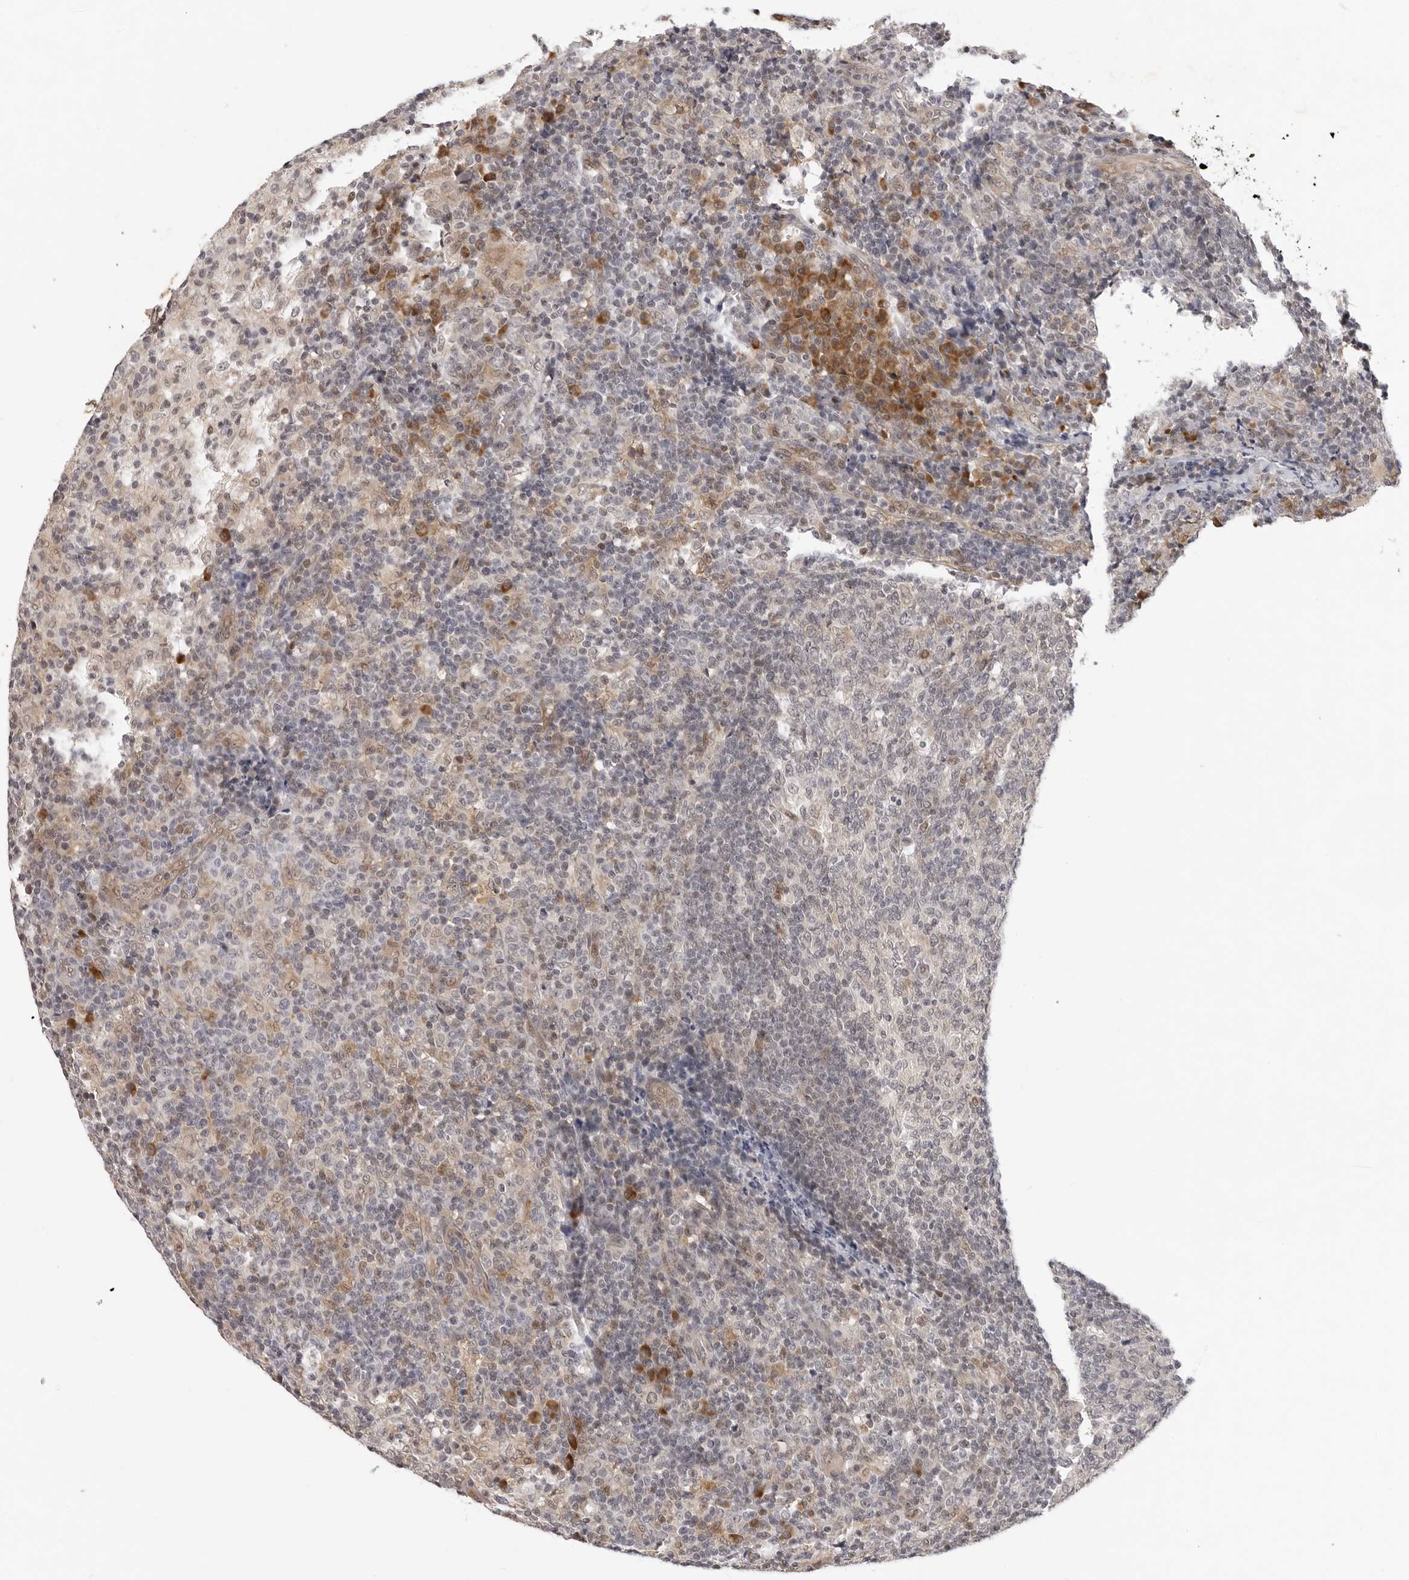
{"staining": {"intensity": "moderate", "quantity": "<25%", "location": "cytoplasmic/membranous"}, "tissue": "lymph node", "cell_type": "Germinal center cells", "image_type": "normal", "snomed": [{"axis": "morphology", "description": "Normal tissue, NOS"}, {"axis": "morphology", "description": "Inflammation, NOS"}, {"axis": "topography", "description": "Lymph node"}], "caption": "Immunohistochemical staining of normal lymph node exhibits <25% levels of moderate cytoplasmic/membranous protein positivity in approximately <25% of germinal center cells.", "gene": "CASP7", "patient": {"sex": "male", "age": 55}}